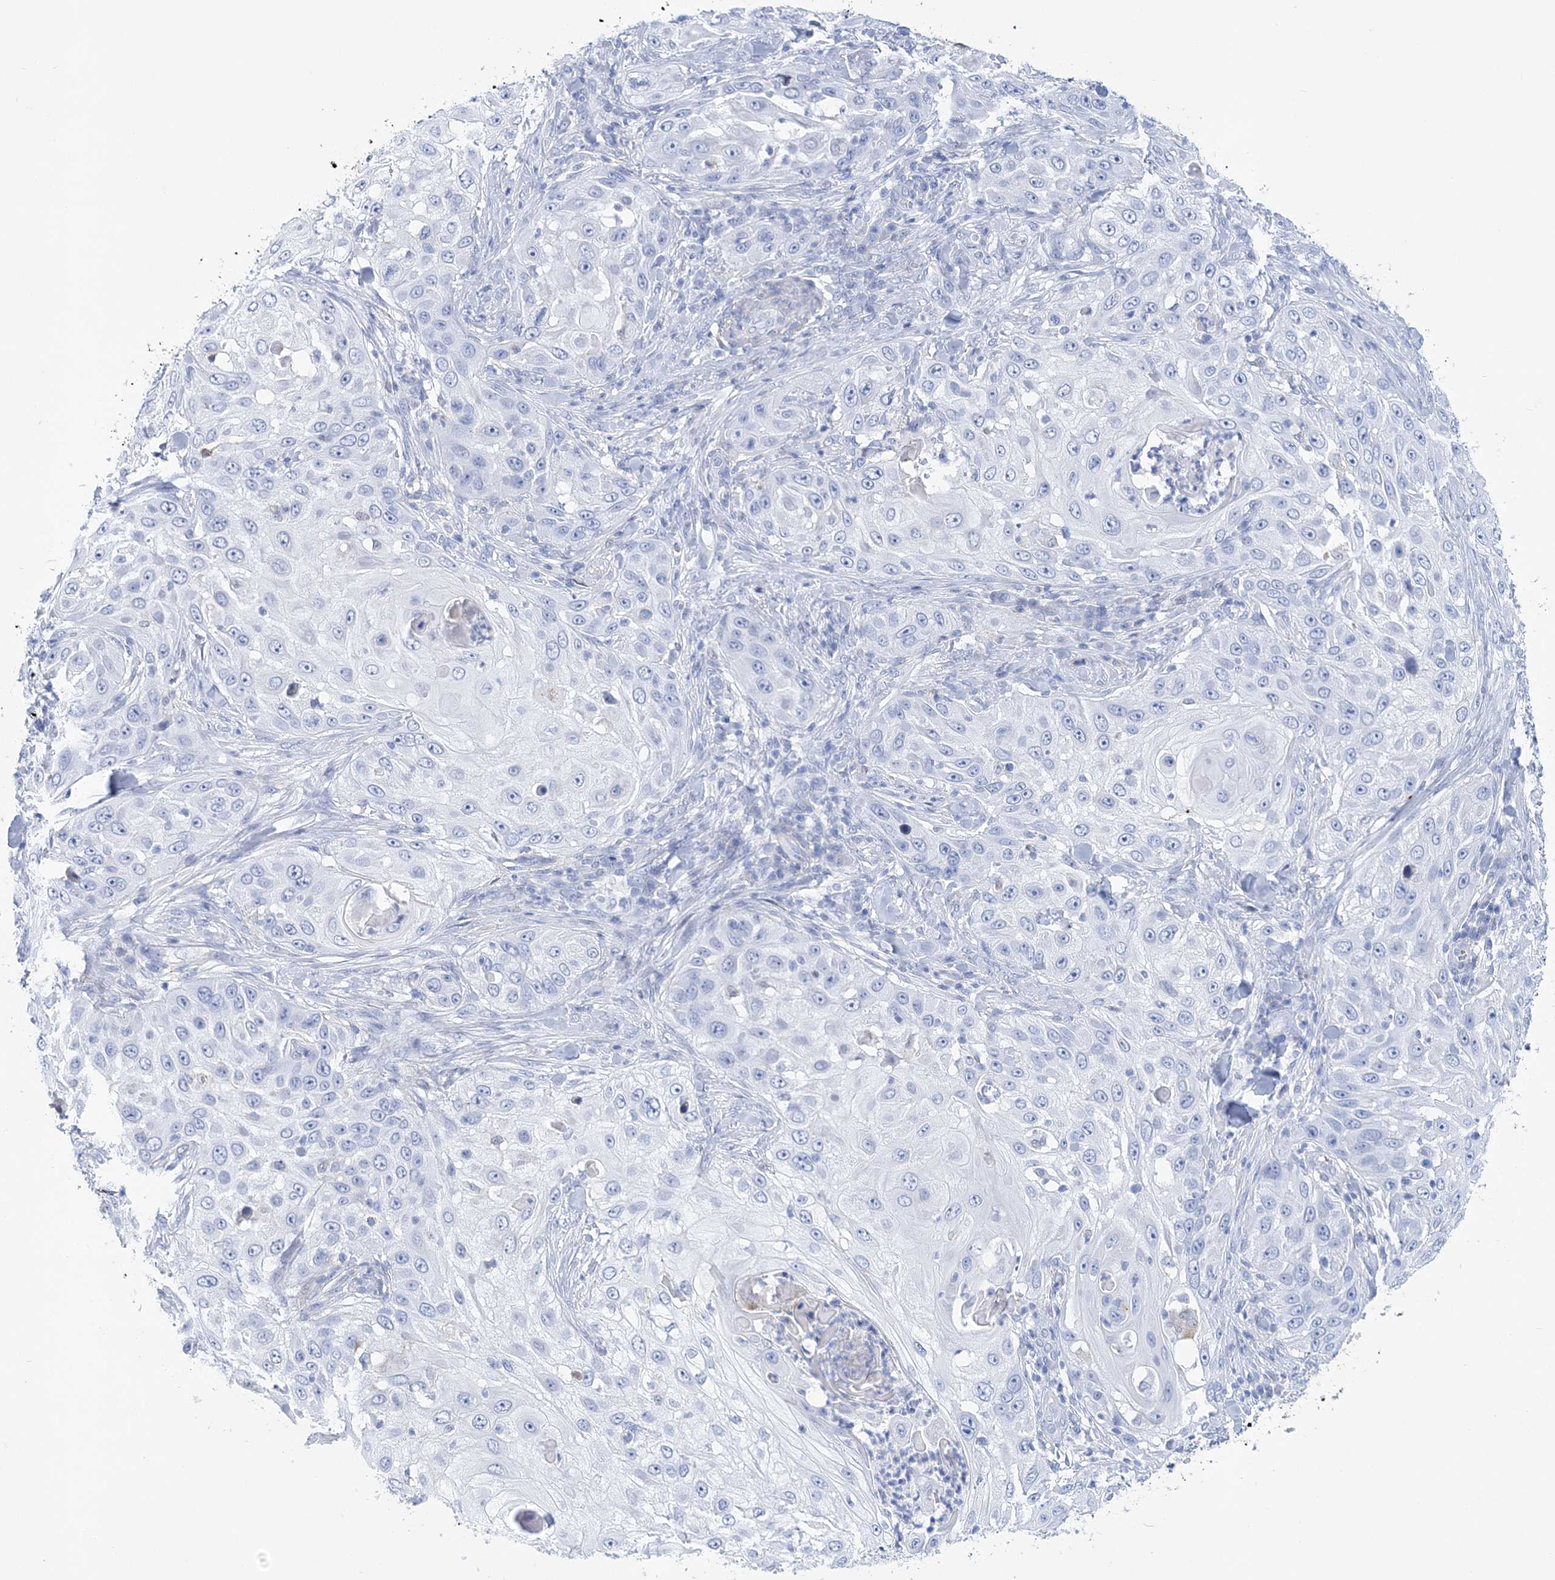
{"staining": {"intensity": "negative", "quantity": "none", "location": "none"}, "tissue": "skin cancer", "cell_type": "Tumor cells", "image_type": "cancer", "snomed": [{"axis": "morphology", "description": "Squamous cell carcinoma, NOS"}, {"axis": "topography", "description": "Skin"}], "caption": "Skin squamous cell carcinoma stained for a protein using IHC reveals no staining tumor cells.", "gene": "NKX6-1", "patient": {"sex": "female", "age": 44}}